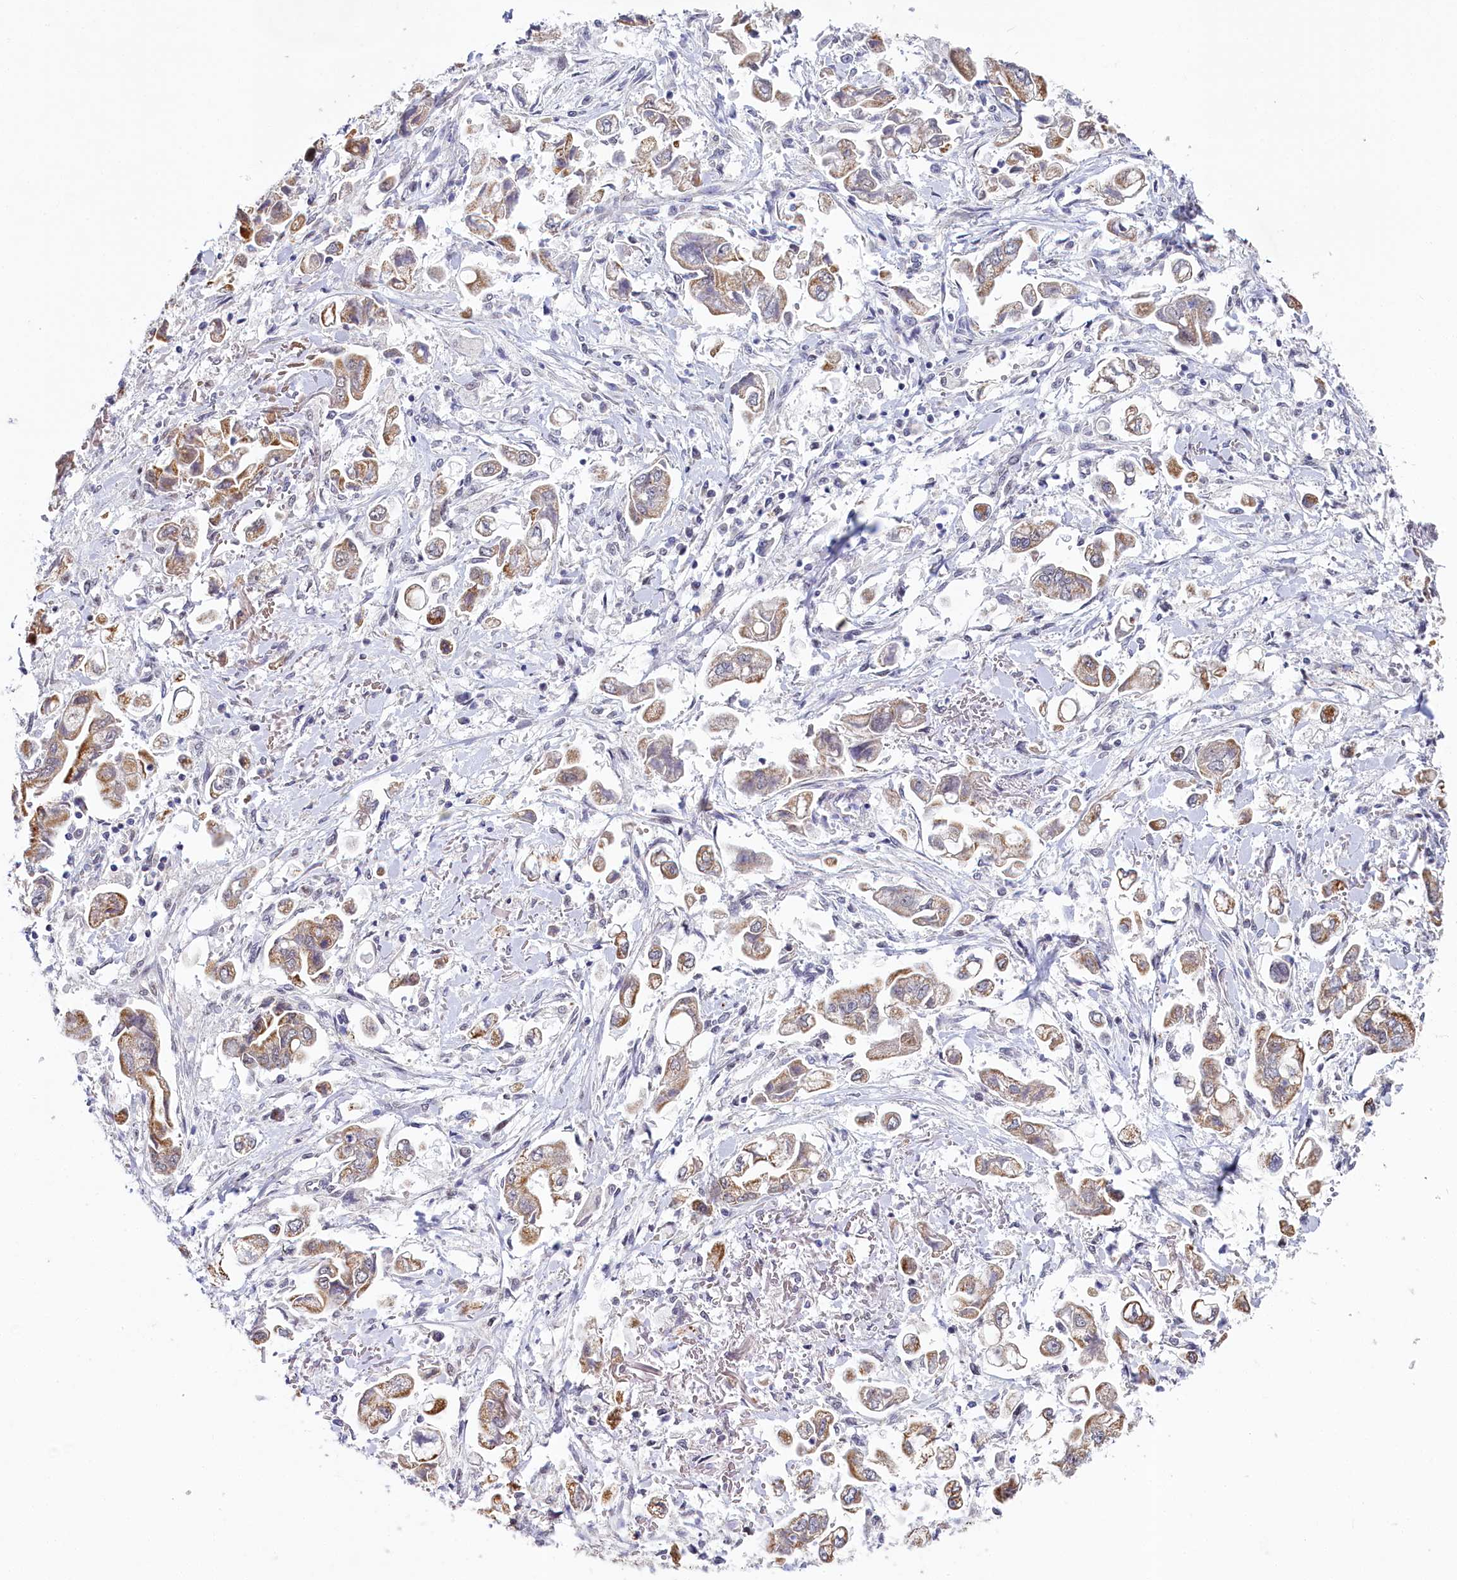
{"staining": {"intensity": "moderate", "quantity": "25%-75%", "location": "cytoplasmic/membranous"}, "tissue": "stomach cancer", "cell_type": "Tumor cells", "image_type": "cancer", "snomed": [{"axis": "morphology", "description": "Adenocarcinoma, NOS"}, {"axis": "topography", "description": "Stomach"}], "caption": "Immunohistochemical staining of stomach adenocarcinoma exhibits medium levels of moderate cytoplasmic/membranous staining in approximately 25%-75% of tumor cells. The protein of interest is shown in brown color, while the nuclei are stained blue.", "gene": "PPHLN1", "patient": {"sex": "male", "age": 62}}